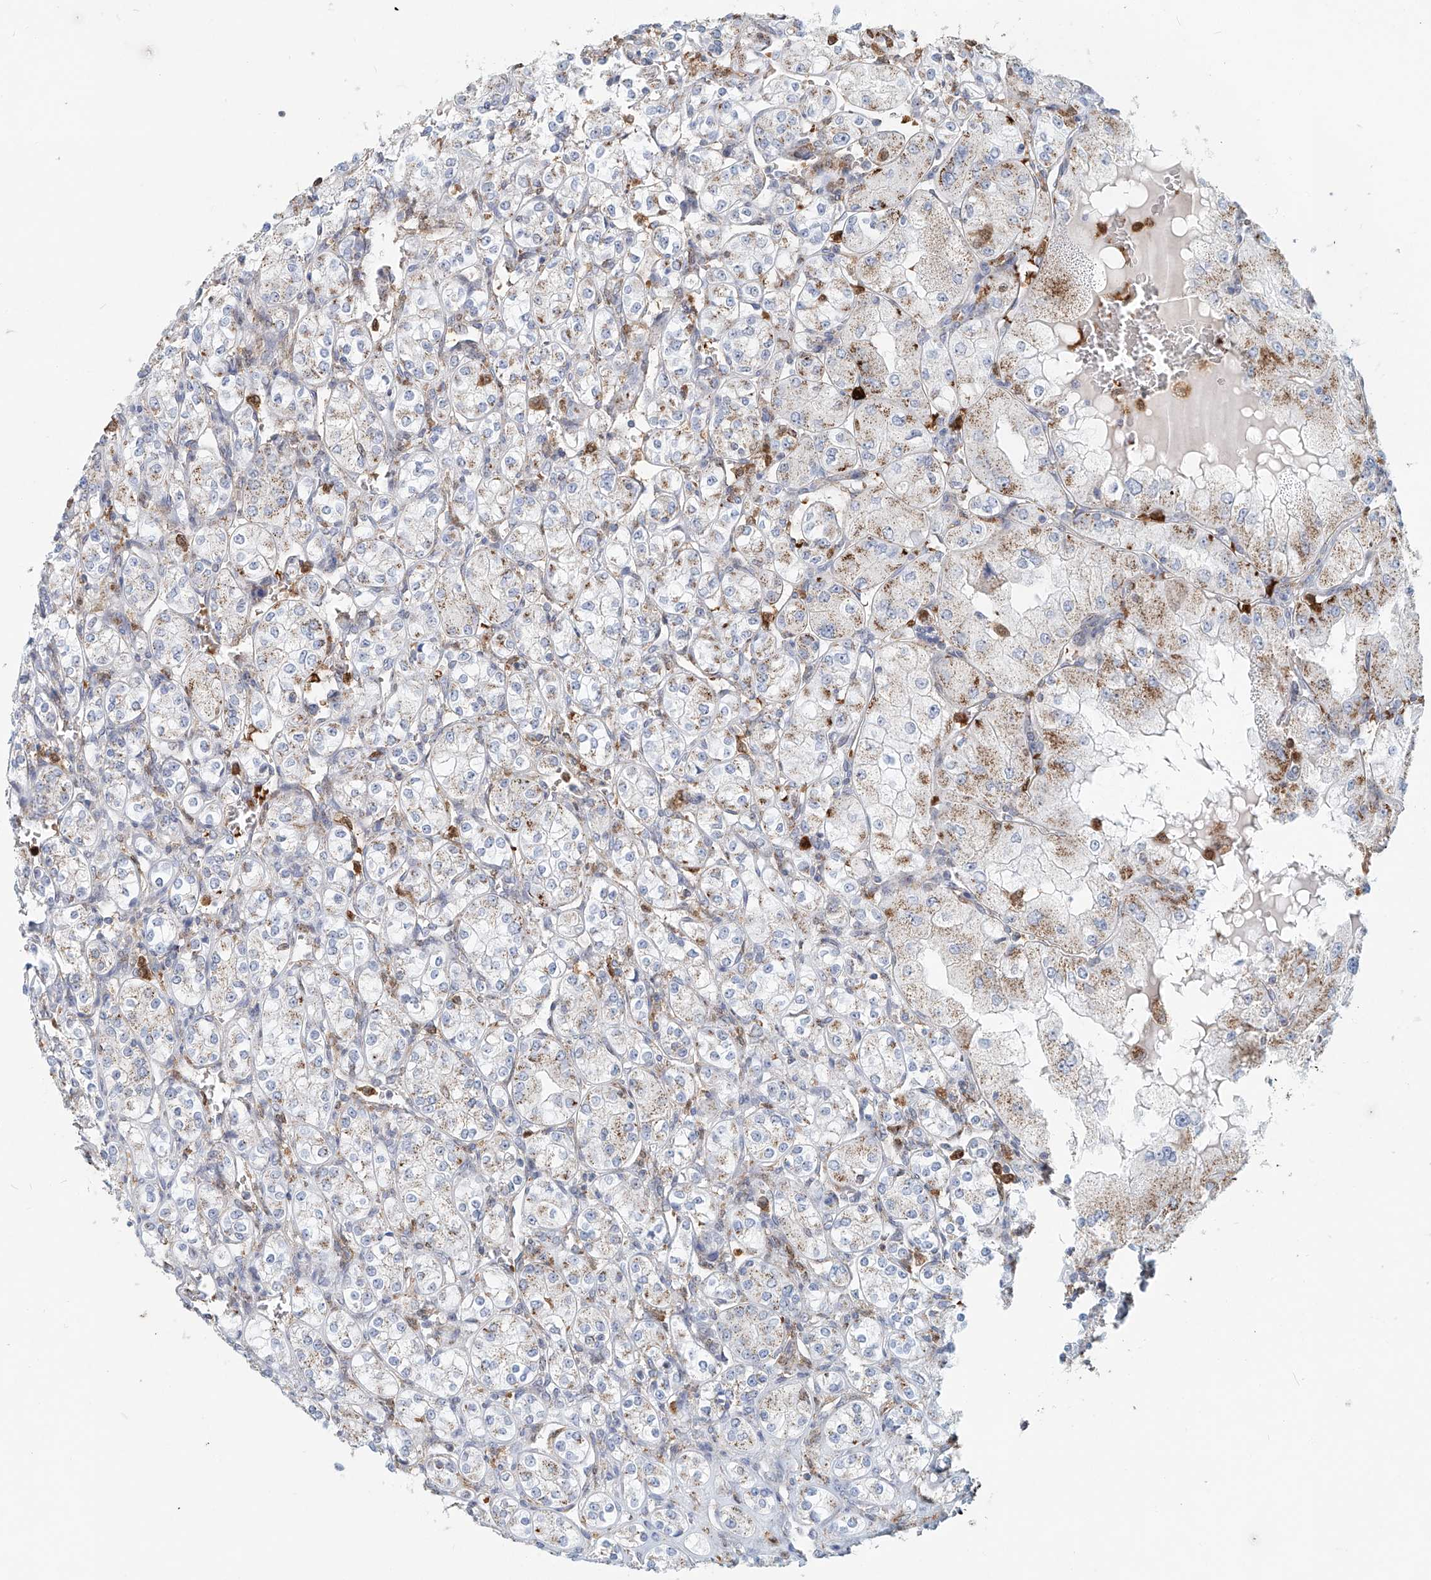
{"staining": {"intensity": "moderate", "quantity": "<25%", "location": "cytoplasmic/membranous"}, "tissue": "renal cancer", "cell_type": "Tumor cells", "image_type": "cancer", "snomed": [{"axis": "morphology", "description": "Adenocarcinoma, NOS"}, {"axis": "topography", "description": "Kidney"}], "caption": "Human adenocarcinoma (renal) stained with a brown dye shows moderate cytoplasmic/membranous positive expression in approximately <25% of tumor cells.", "gene": "PTPRA", "patient": {"sex": "male", "age": 77}}